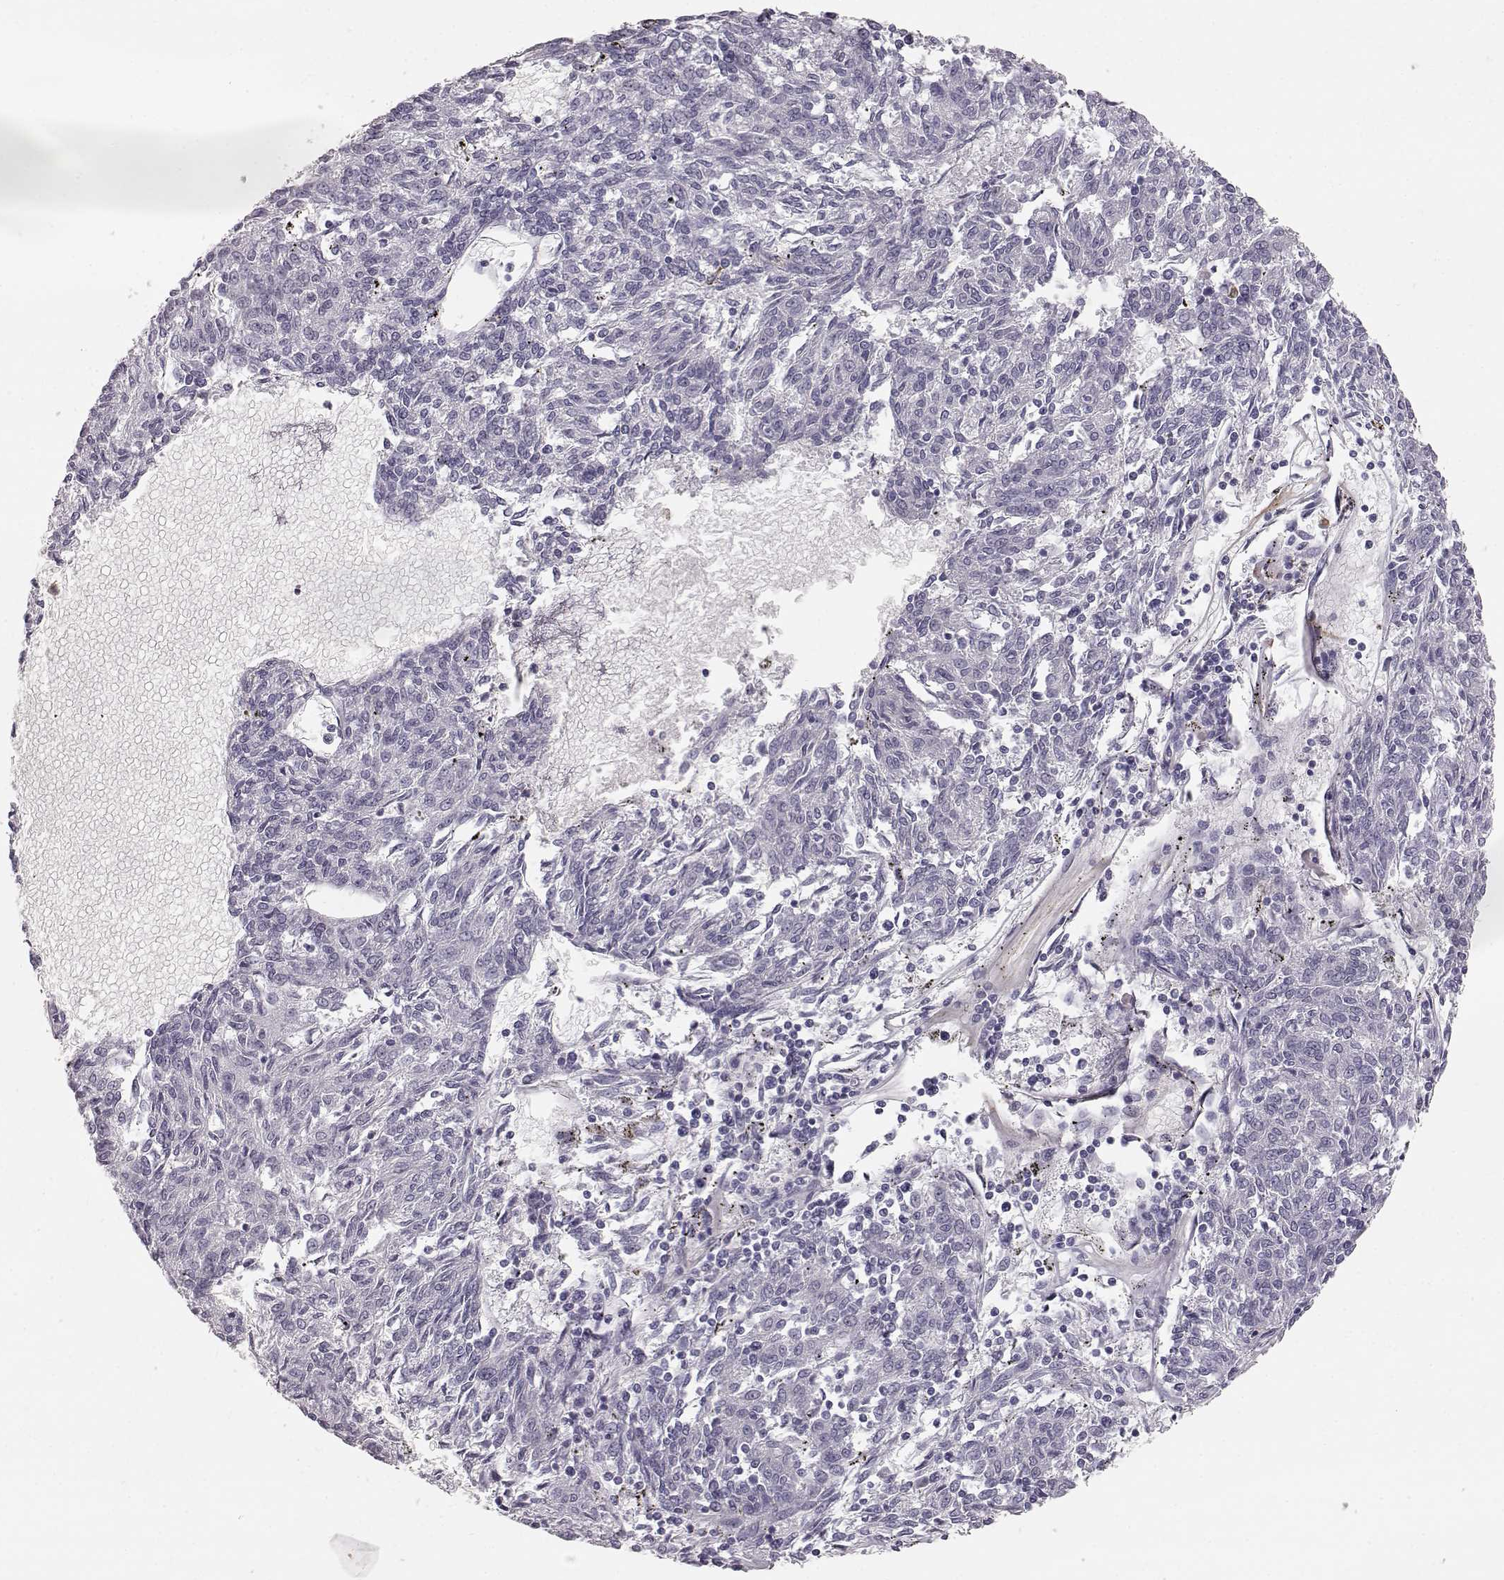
{"staining": {"intensity": "negative", "quantity": "none", "location": "none"}, "tissue": "melanoma", "cell_type": "Tumor cells", "image_type": "cancer", "snomed": [{"axis": "morphology", "description": "Malignant melanoma, NOS"}, {"axis": "topography", "description": "Skin"}], "caption": "Immunohistochemistry photomicrograph of human melanoma stained for a protein (brown), which displays no staining in tumor cells.", "gene": "KRTAP16-1", "patient": {"sex": "female", "age": 72}}